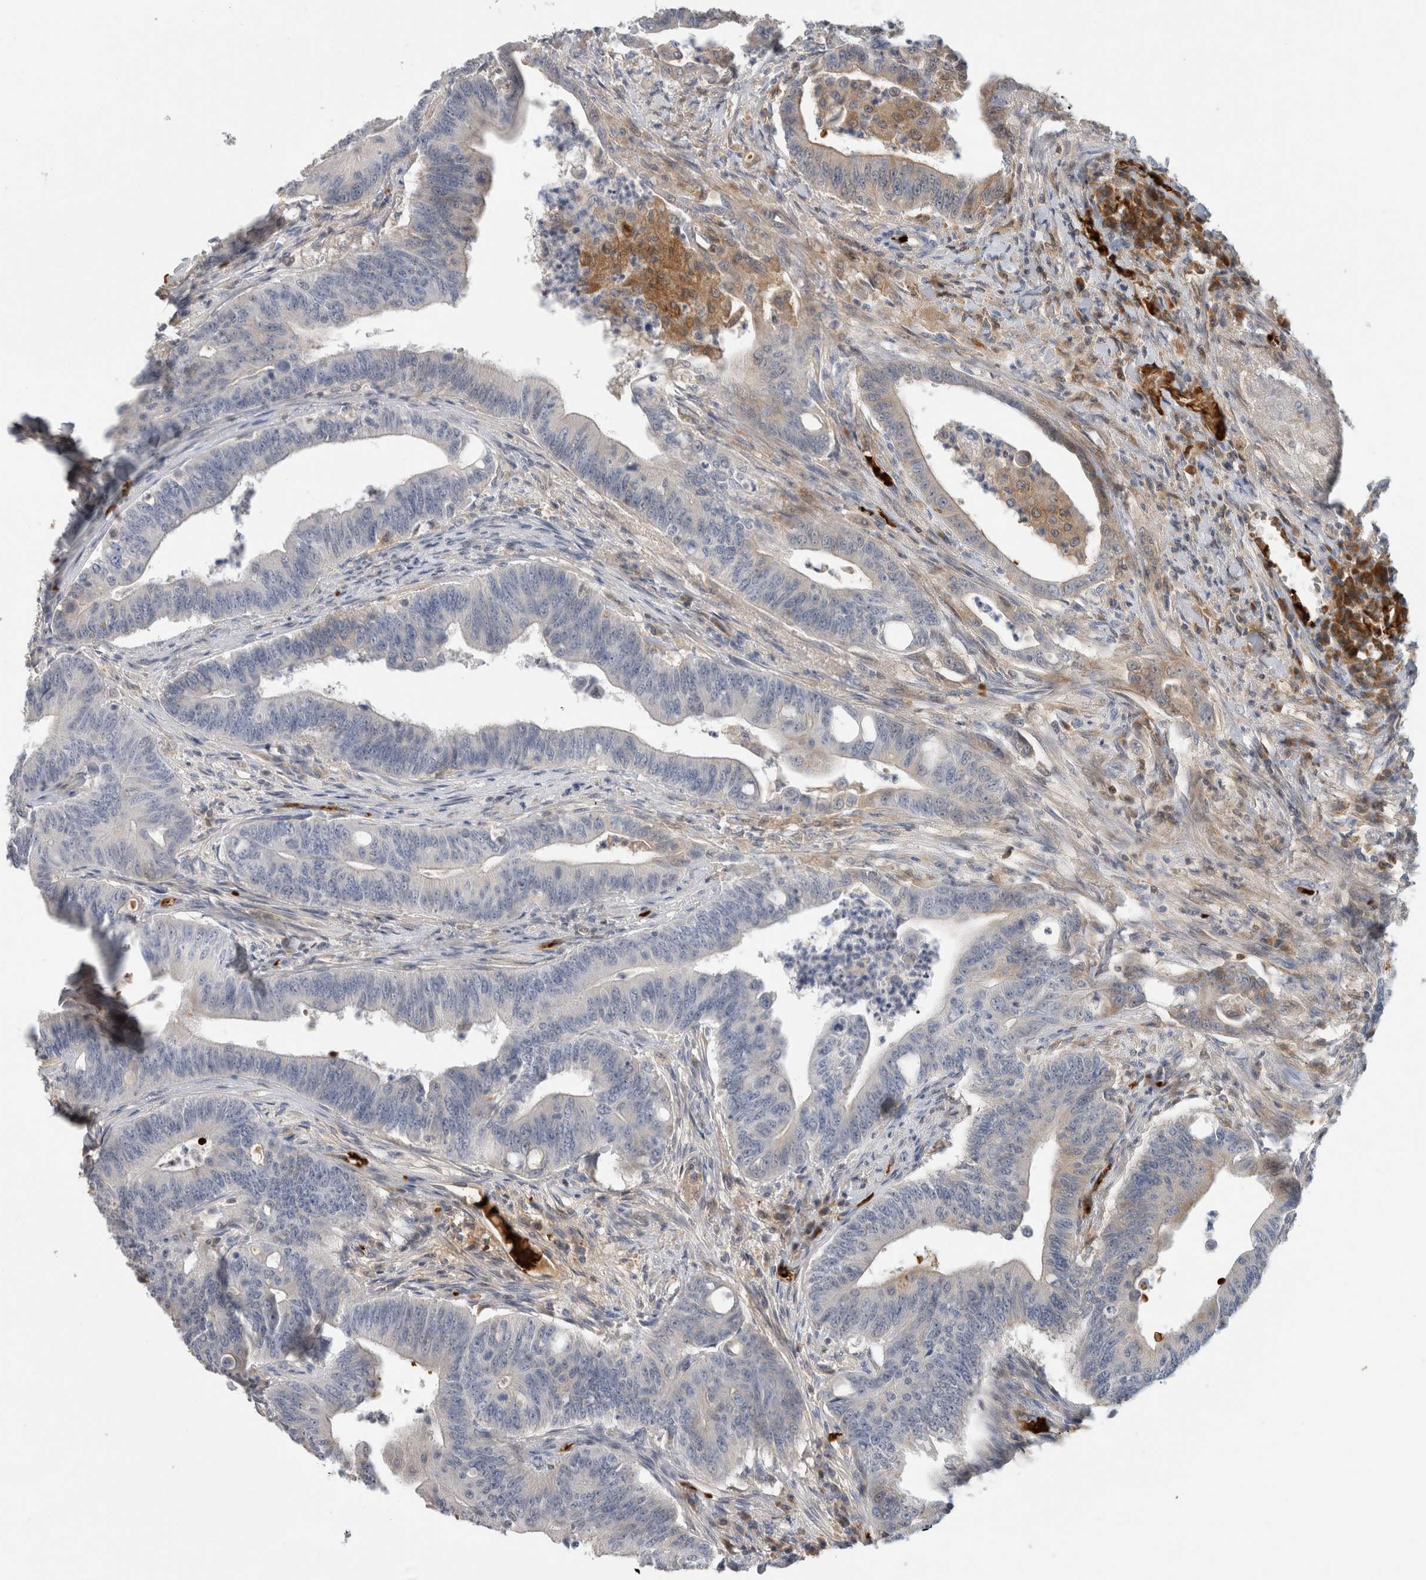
{"staining": {"intensity": "negative", "quantity": "none", "location": "none"}, "tissue": "colorectal cancer", "cell_type": "Tumor cells", "image_type": "cancer", "snomed": [{"axis": "morphology", "description": "Adenoma, NOS"}, {"axis": "morphology", "description": "Adenocarcinoma, NOS"}, {"axis": "topography", "description": "Colon"}], "caption": "Protein analysis of colorectal cancer displays no significant positivity in tumor cells.", "gene": "CA1", "patient": {"sex": "male", "age": 79}}